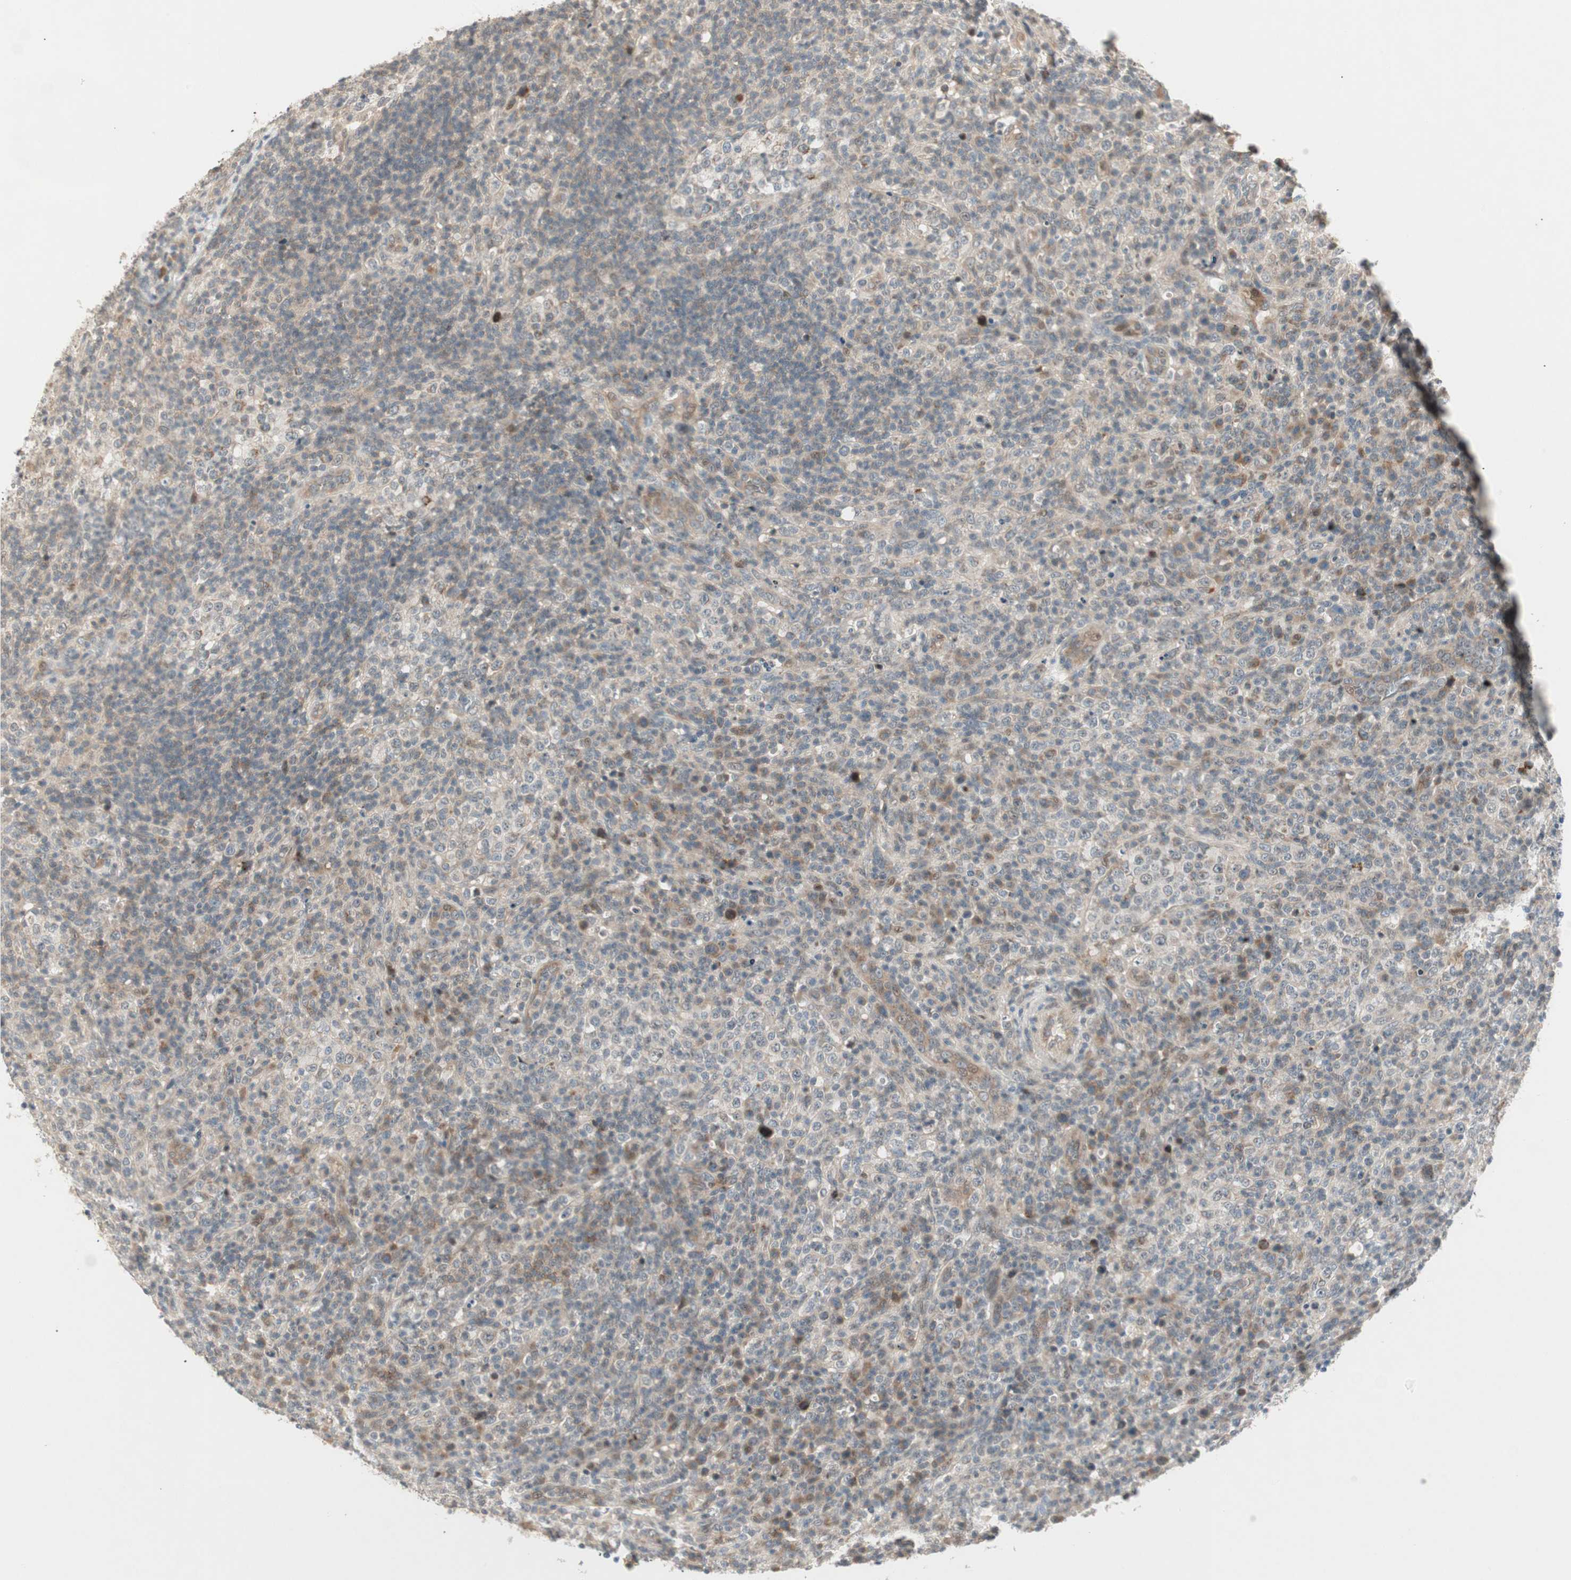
{"staining": {"intensity": "weak", "quantity": "<25%", "location": "nuclear"}, "tissue": "lymphoma", "cell_type": "Tumor cells", "image_type": "cancer", "snomed": [{"axis": "morphology", "description": "Malignant lymphoma, non-Hodgkin's type, High grade"}, {"axis": "topography", "description": "Lymph node"}], "caption": "Human high-grade malignant lymphoma, non-Hodgkin's type stained for a protein using IHC exhibits no expression in tumor cells.", "gene": "ACSL5", "patient": {"sex": "female", "age": 76}}